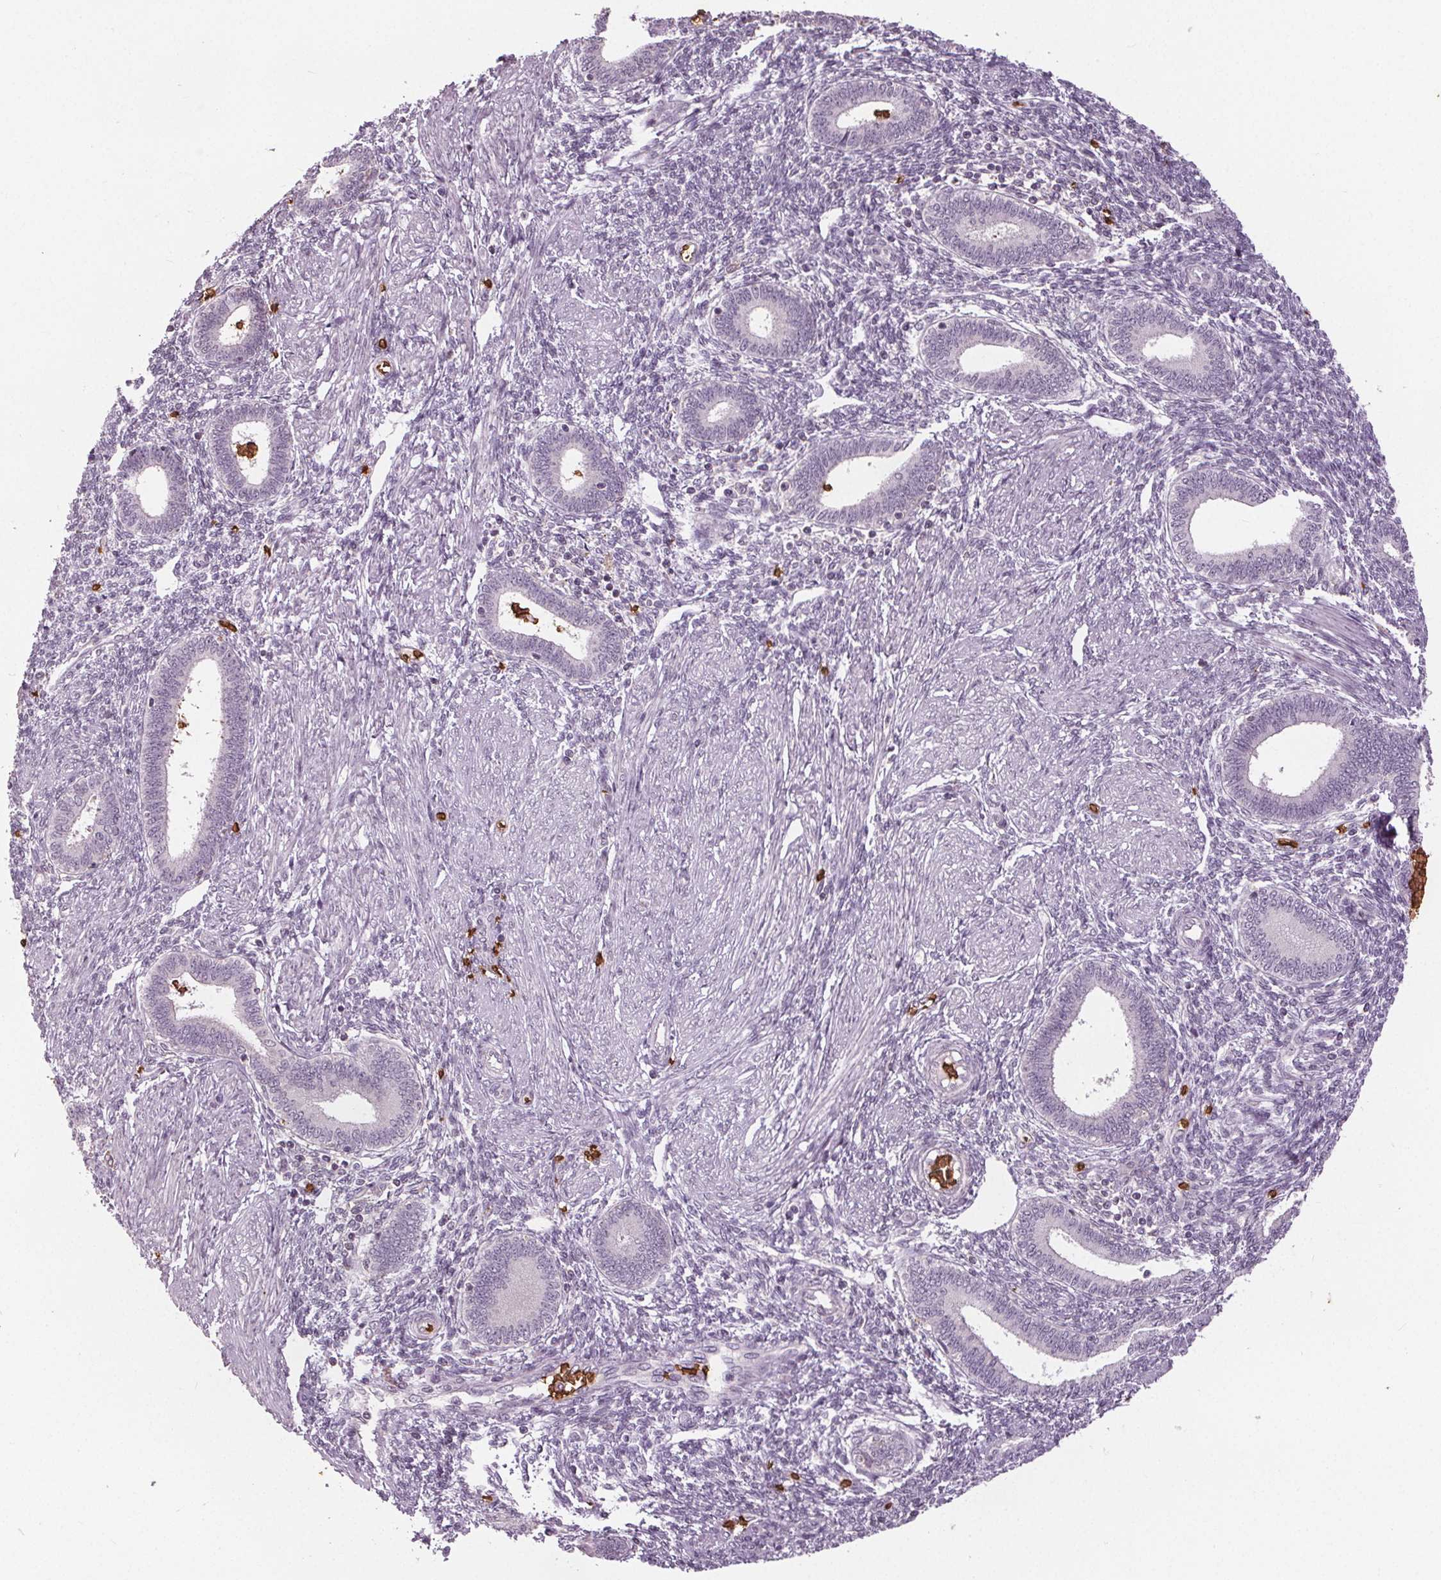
{"staining": {"intensity": "negative", "quantity": "none", "location": "none"}, "tissue": "endometrium", "cell_type": "Cells in endometrial stroma", "image_type": "normal", "snomed": [{"axis": "morphology", "description": "Normal tissue, NOS"}, {"axis": "topography", "description": "Endometrium"}], "caption": "IHC micrograph of normal human endometrium stained for a protein (brown), which reveals no expression in cells in endometrial stroma.", "gene": "SLC4A1", "patient": {"sex": "female", "age": 42}}